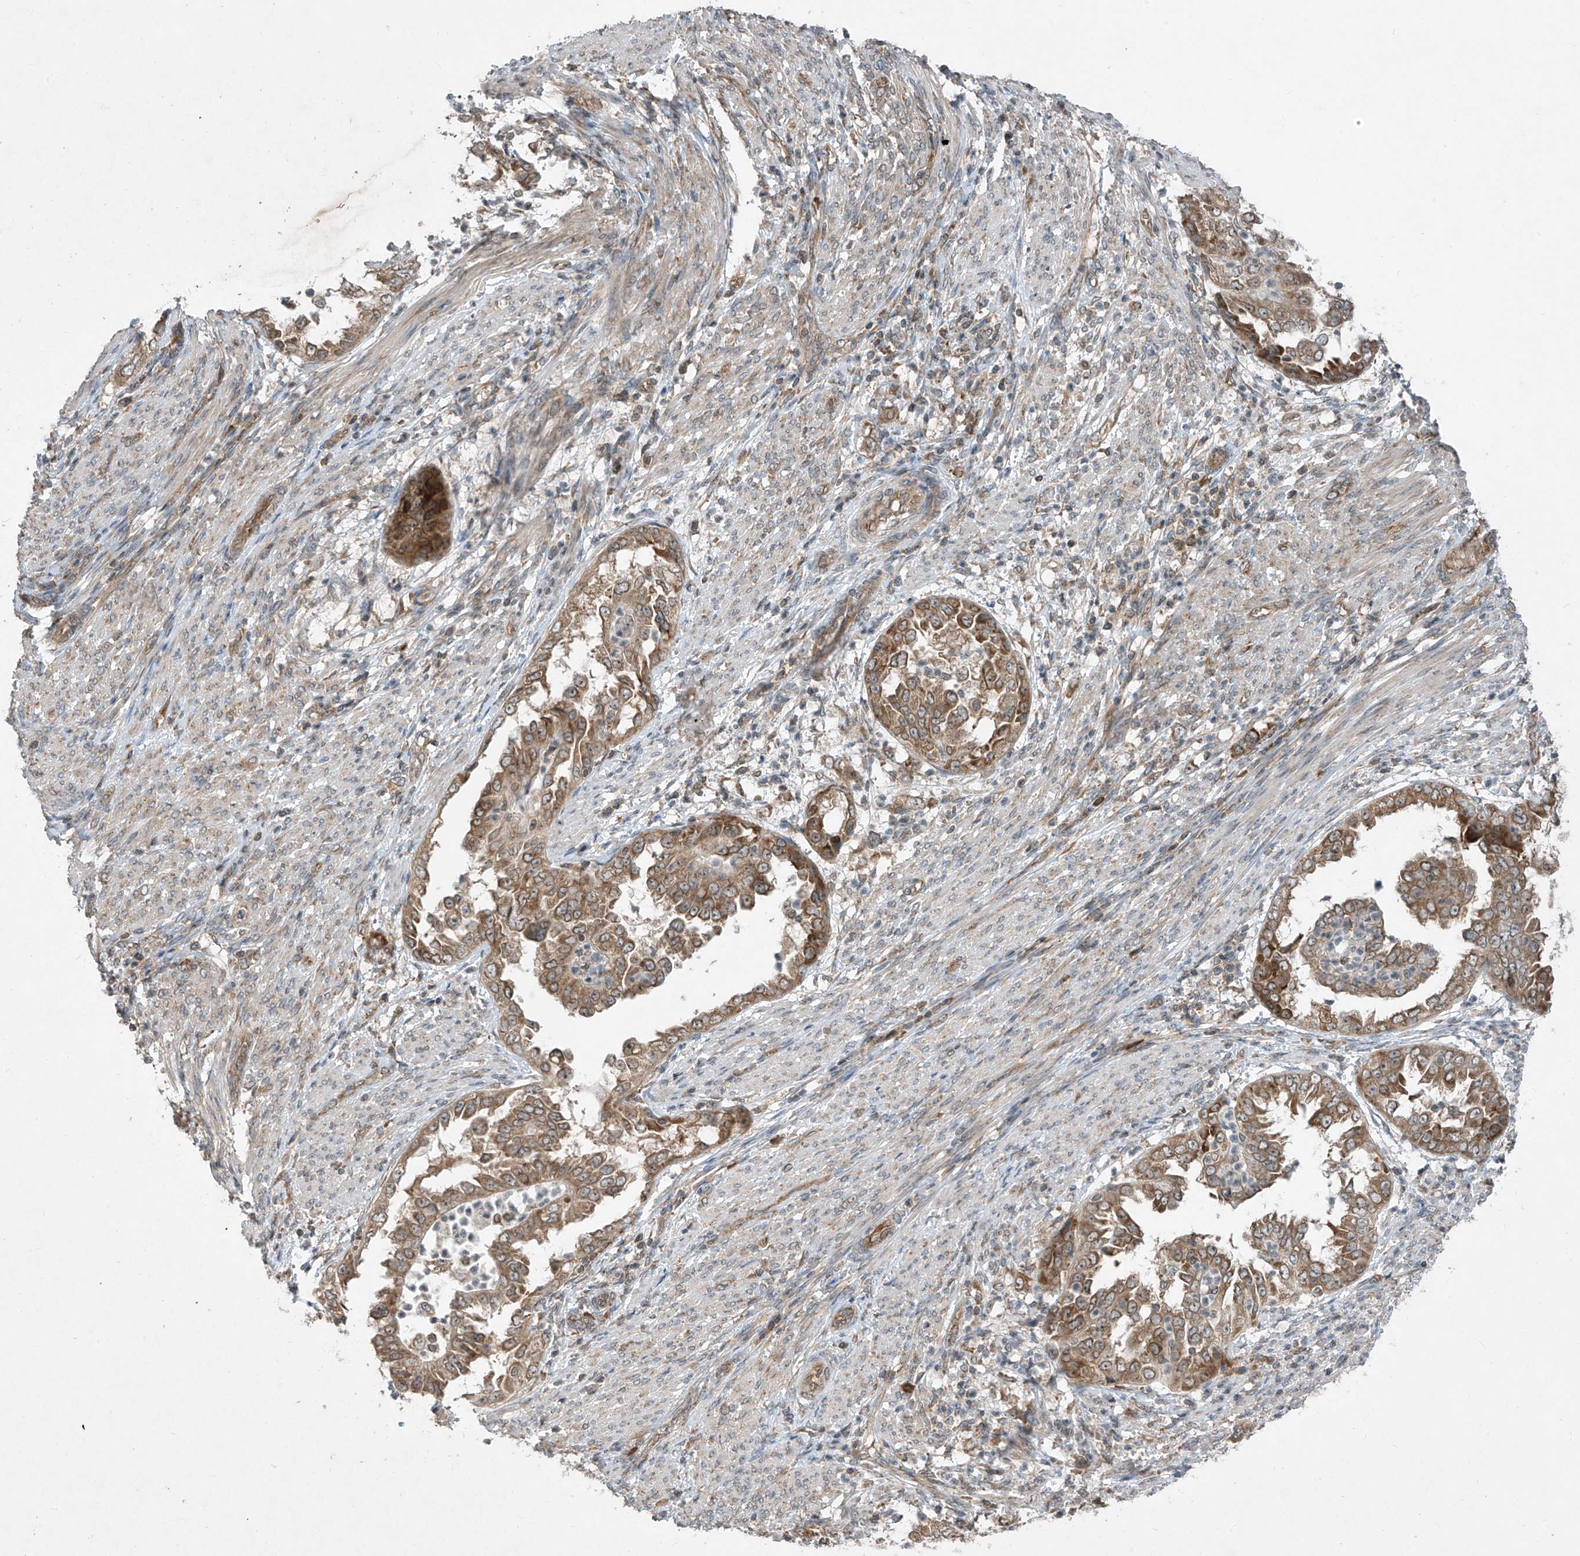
{"staining": {"intensity": "moderate", "quantity": ">75%", "location": "cytoplasmic/membranous"}, "tissue": "endometrial cancer", "cell_type": "Tumor cells", "image_type": "cancer", "snomed": [{"axis": "morphology", "description": "Adenocarcinoma, NOS"}, {"axis": "topography", "description": "Endometrium"}], "caption": "Endometrial cancer stained for a protein demonstrates moderate cytoplasmic/membranous positivity in tumor cells. (brown staining indicates protein expression, while blue staining denotes nuclei).", "gene": "RPL34", "patient": {"sex": "female", "age": 85}}